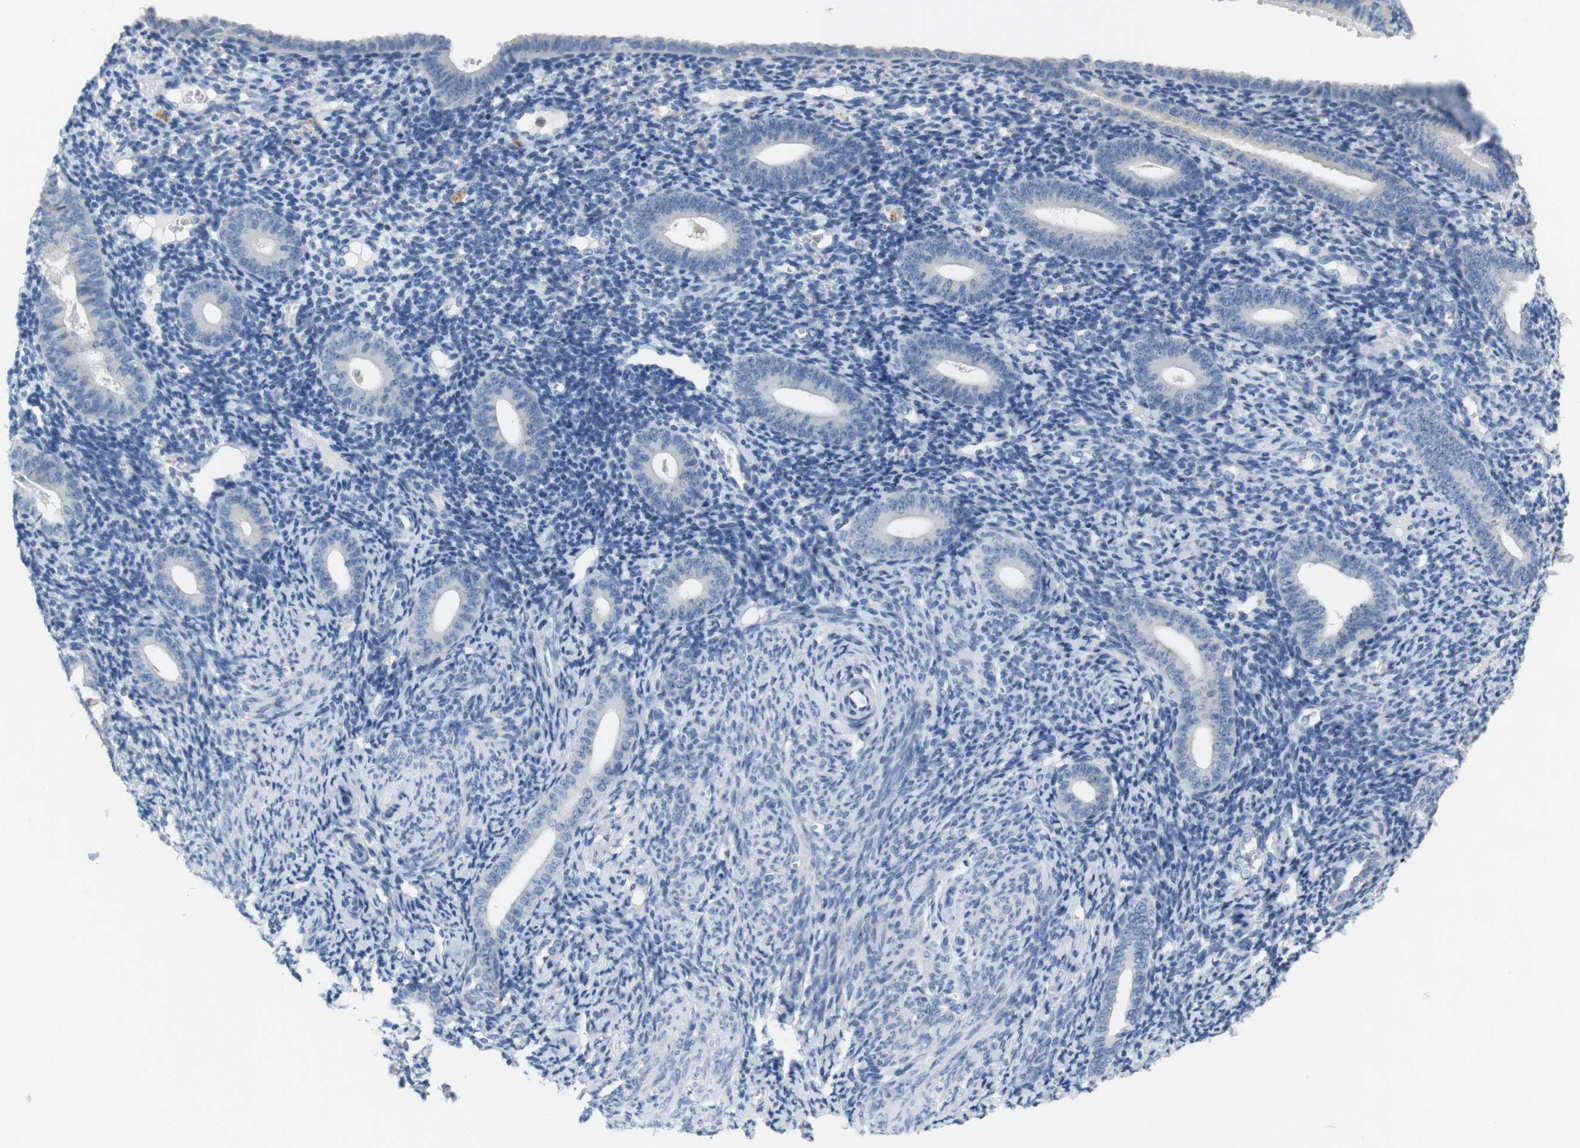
{"staining": {"intensity": "negative", "quantity": "none", "location": "none"}, "tissue": "endometrium", "cell_type": "Cells in endometrial stroma", "image_type": "normal", "snomed": [{"axis": "morphology", "description": "Normal tissue, NOS"}, {"axis": "topography", "description": "Endometrium"}], "caption": "The IHC micrograph has no significant expression in cells in endometrial stroma of endometrium.", "gene": "LRRK2", "patient": {"sex": "female", "age": 50}}